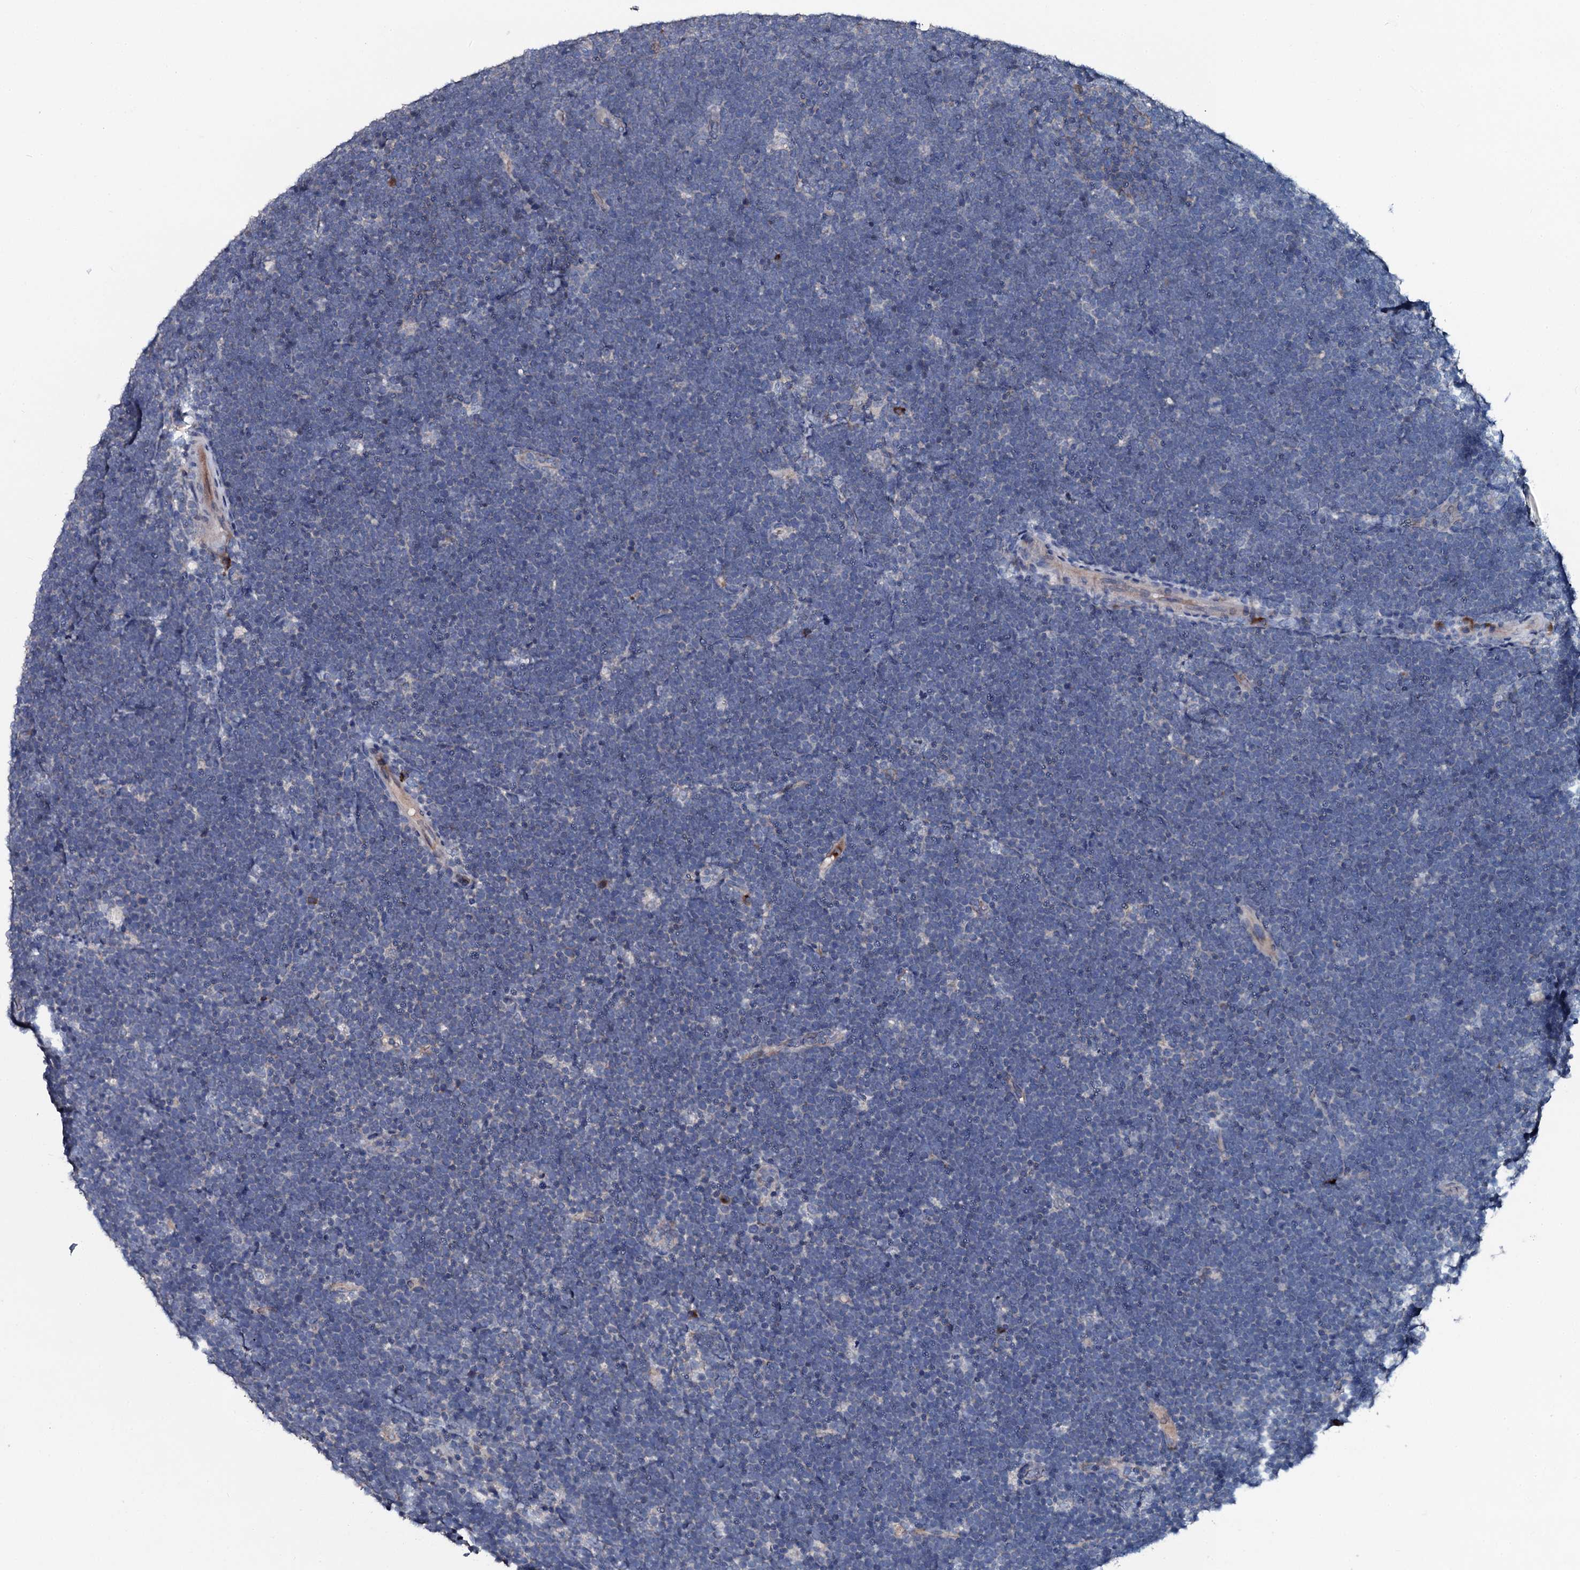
{"staining": {"intensity": "negative", "quantity": "none", "location": "none"}, "tissue": "lymphoma", "cell_type": "Tumor cells", "image_type": "cancer", "snomed": [{"axis": "morphology", "description": "Malignant lymphoma, non-Hodgkin's type, High grade"}, {"axis": "topography", "description": "Lymph node"}], "caption": "A histopathology image of human lymphoma is negative for staining in tumor cells.", "gene": "IL12B", "patient": {"sex": "male", "age": 13}}